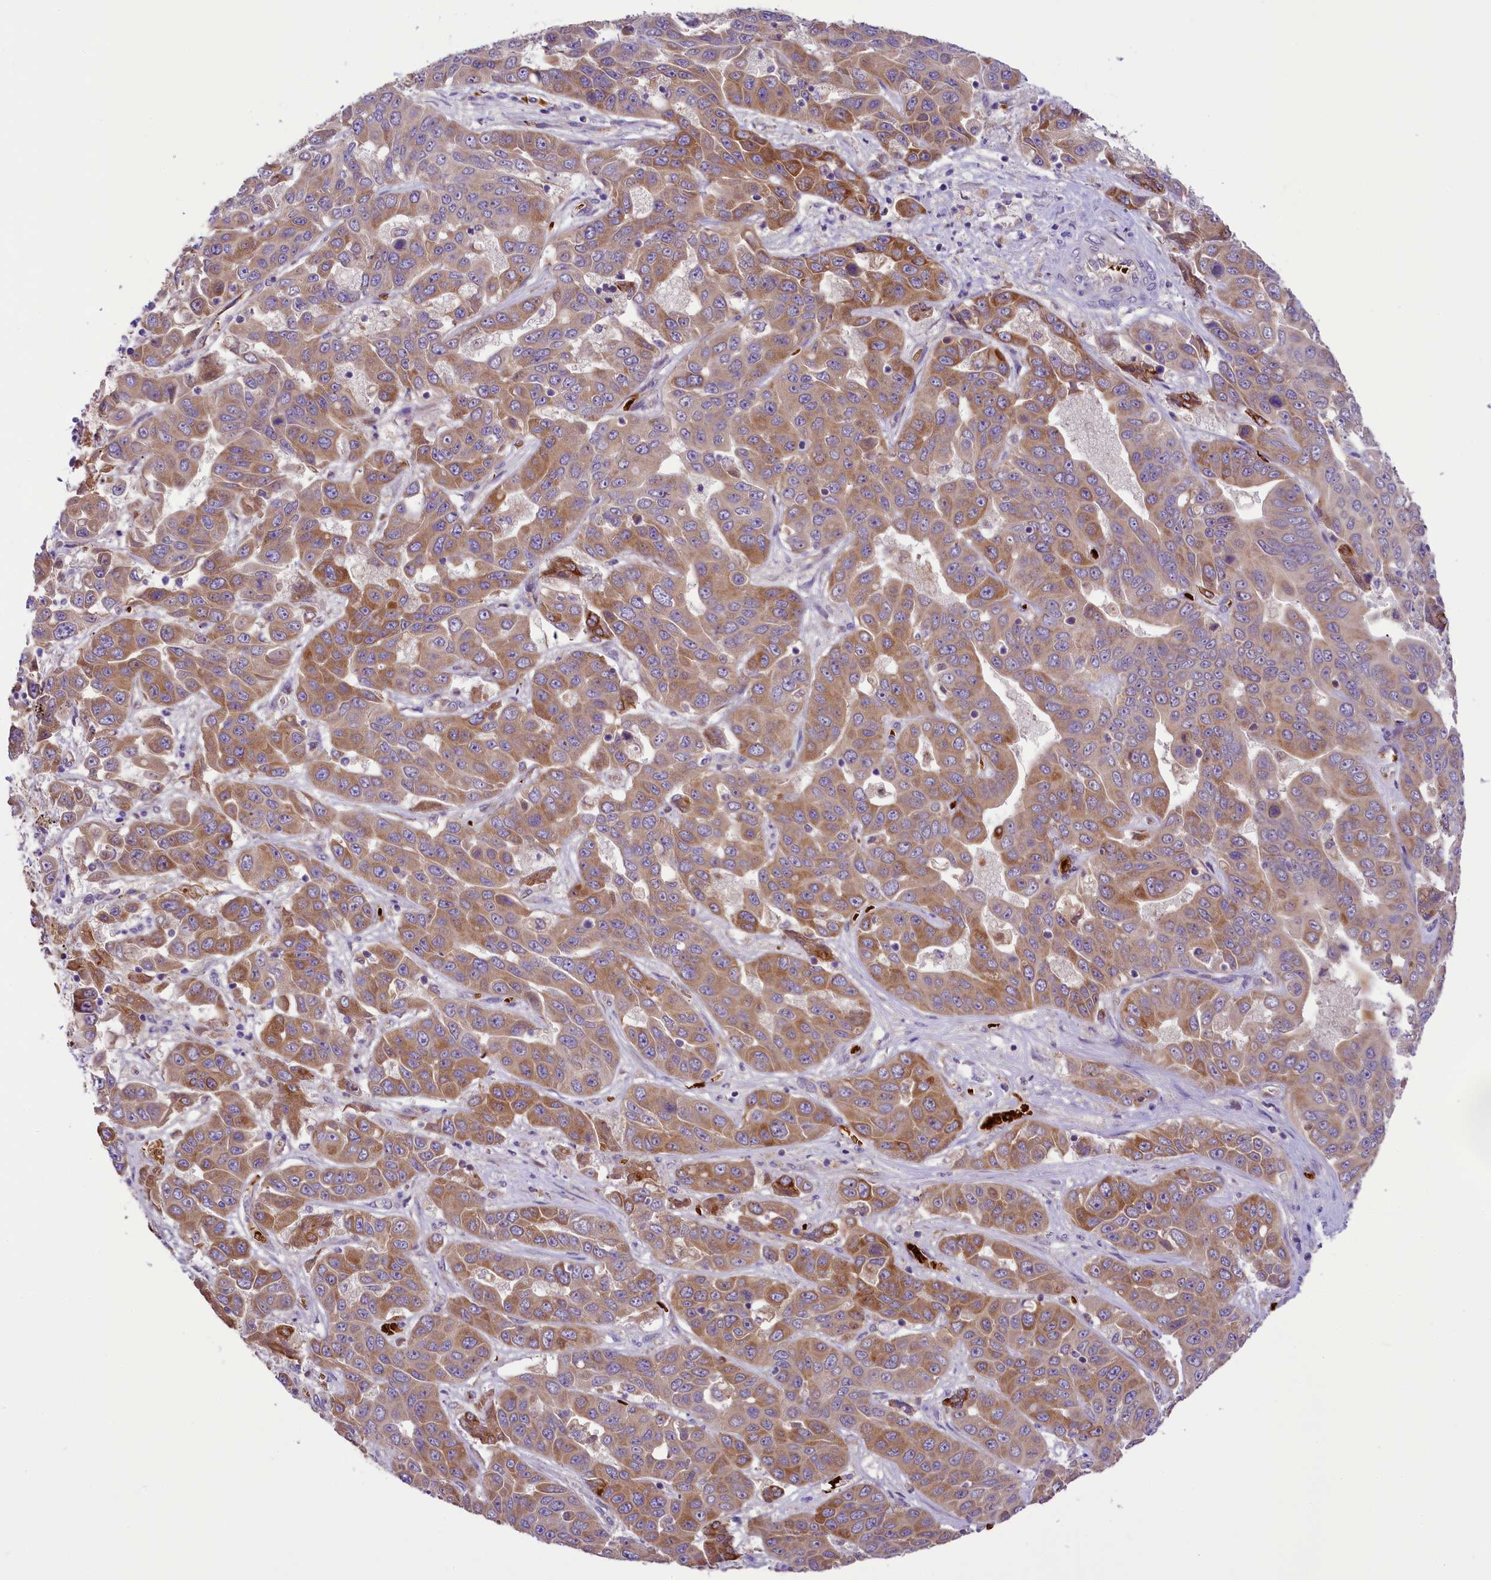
{"staining": {"intensity": "moderate", "quantity": ">75%", "location": "cytoplasmic/membranous"}, "tissue": "liver cancer", "cell_type": "Tumor cells", "image_type": "cancer", "snomed": [{"axis": "morphology", "description": "Cholangiocarcinoma"}, {"axis": "topography", "description": "Liver"}], "caption": "This image demonstrates cholangiocarcinoma (liver) stained with IHC to label a protein in brown. The cytoplasmic/membranous of tumor cells show moderate positivity for the protein. Nuclei are counter-stained blue.", "gene": "LARP4", "patient": {"sex": "female", "age": 52}}